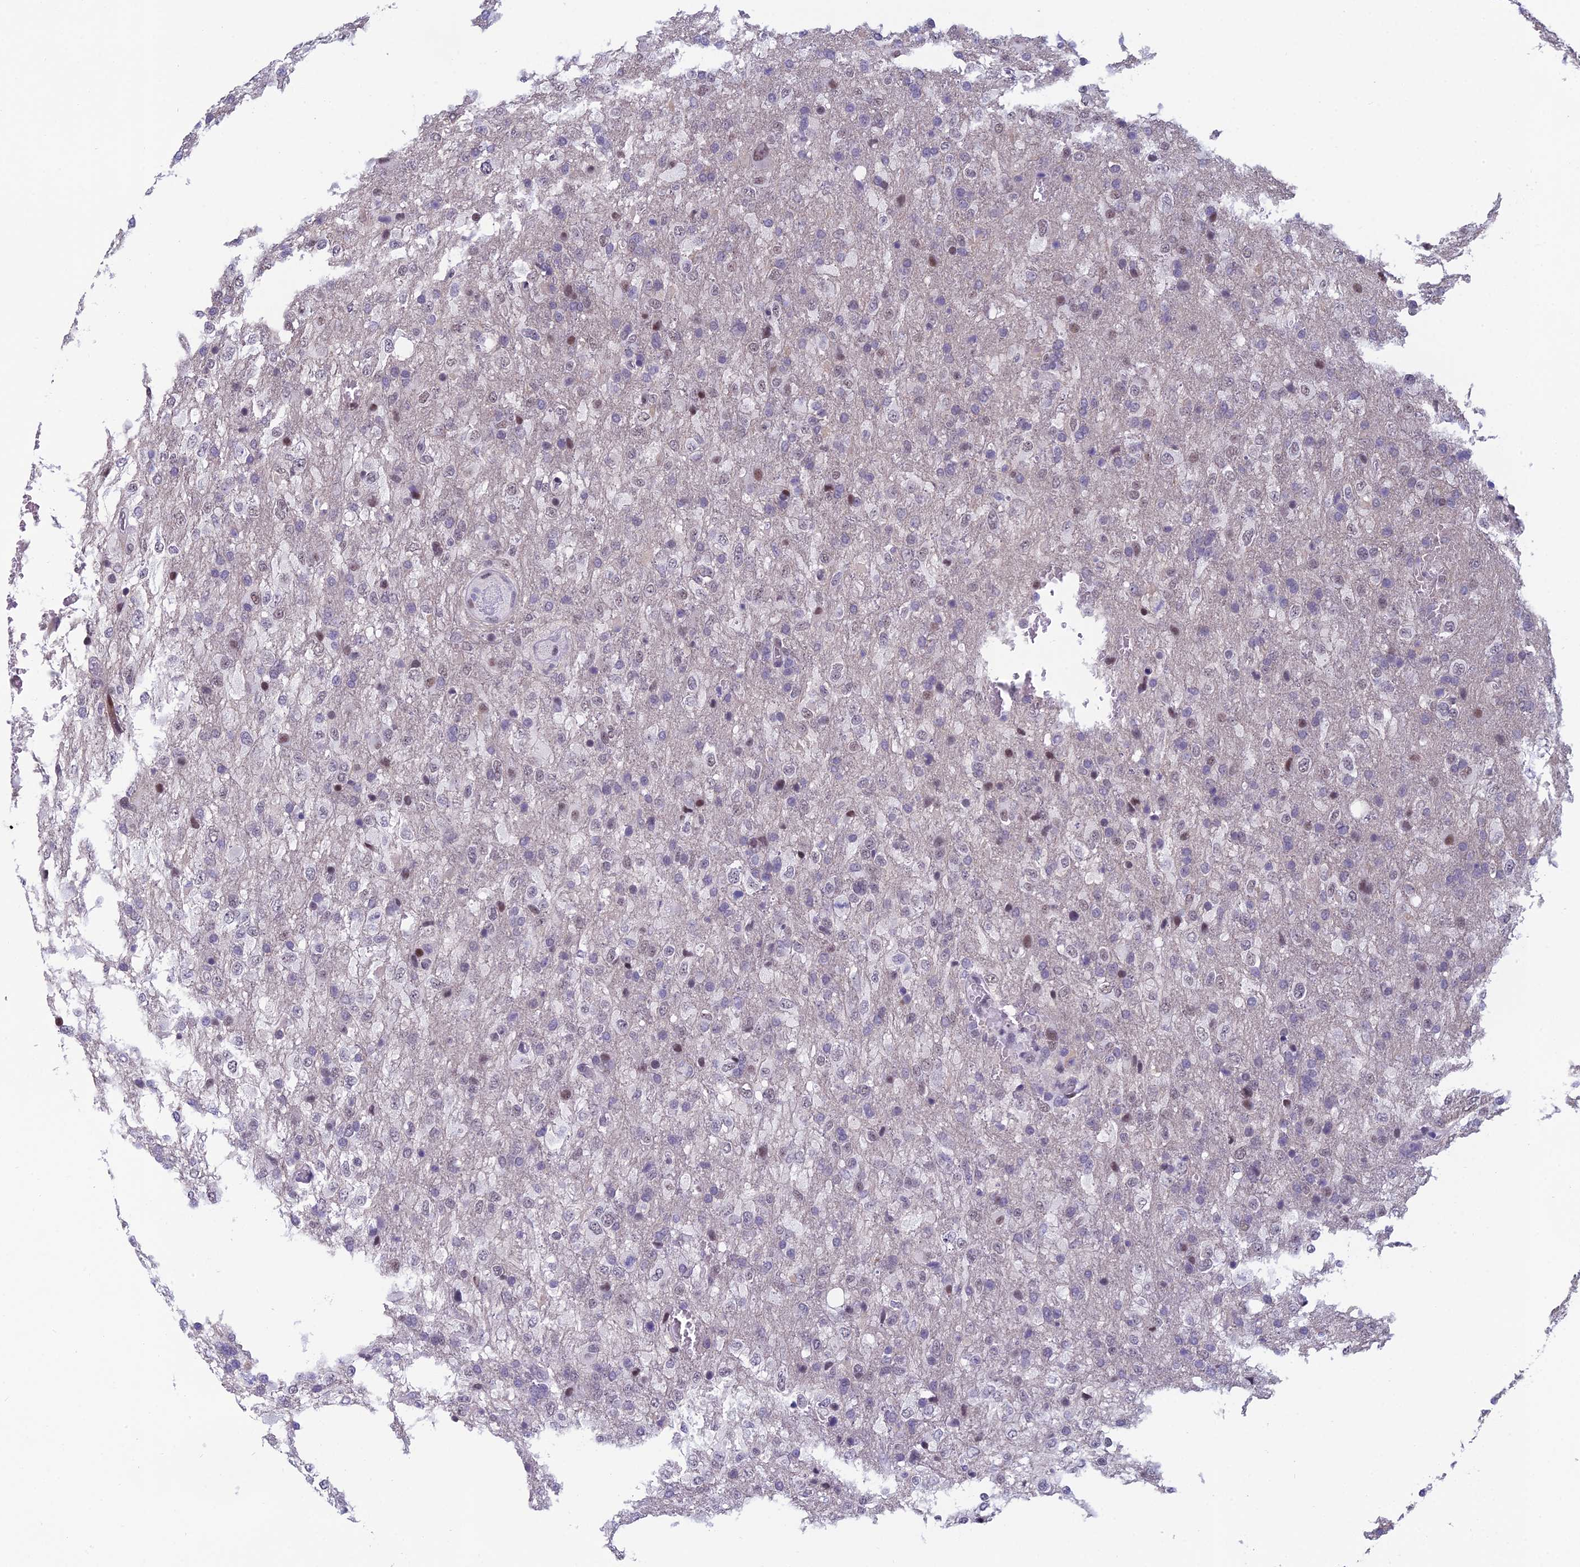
{"staining": {"intensity": "moderate", "quantity": "<25%", "location": "nuclear"}, "tissue": "glioma", "cell_type": "Tumor cells", "image_type": "cancer", "snomed": [{"axis": "morphology", "description": "Glioma, malignant, High grade"}, {"axis": "topography", "description": "Brain"}], "caption": "DAB immunohistochemical staining of human malignant high-grade glioma shows moderate nuclear protein staining in approximately <25% of tumor cells.", "gene": "RGS17", "patient": {"sex": "female", "age": 74}}